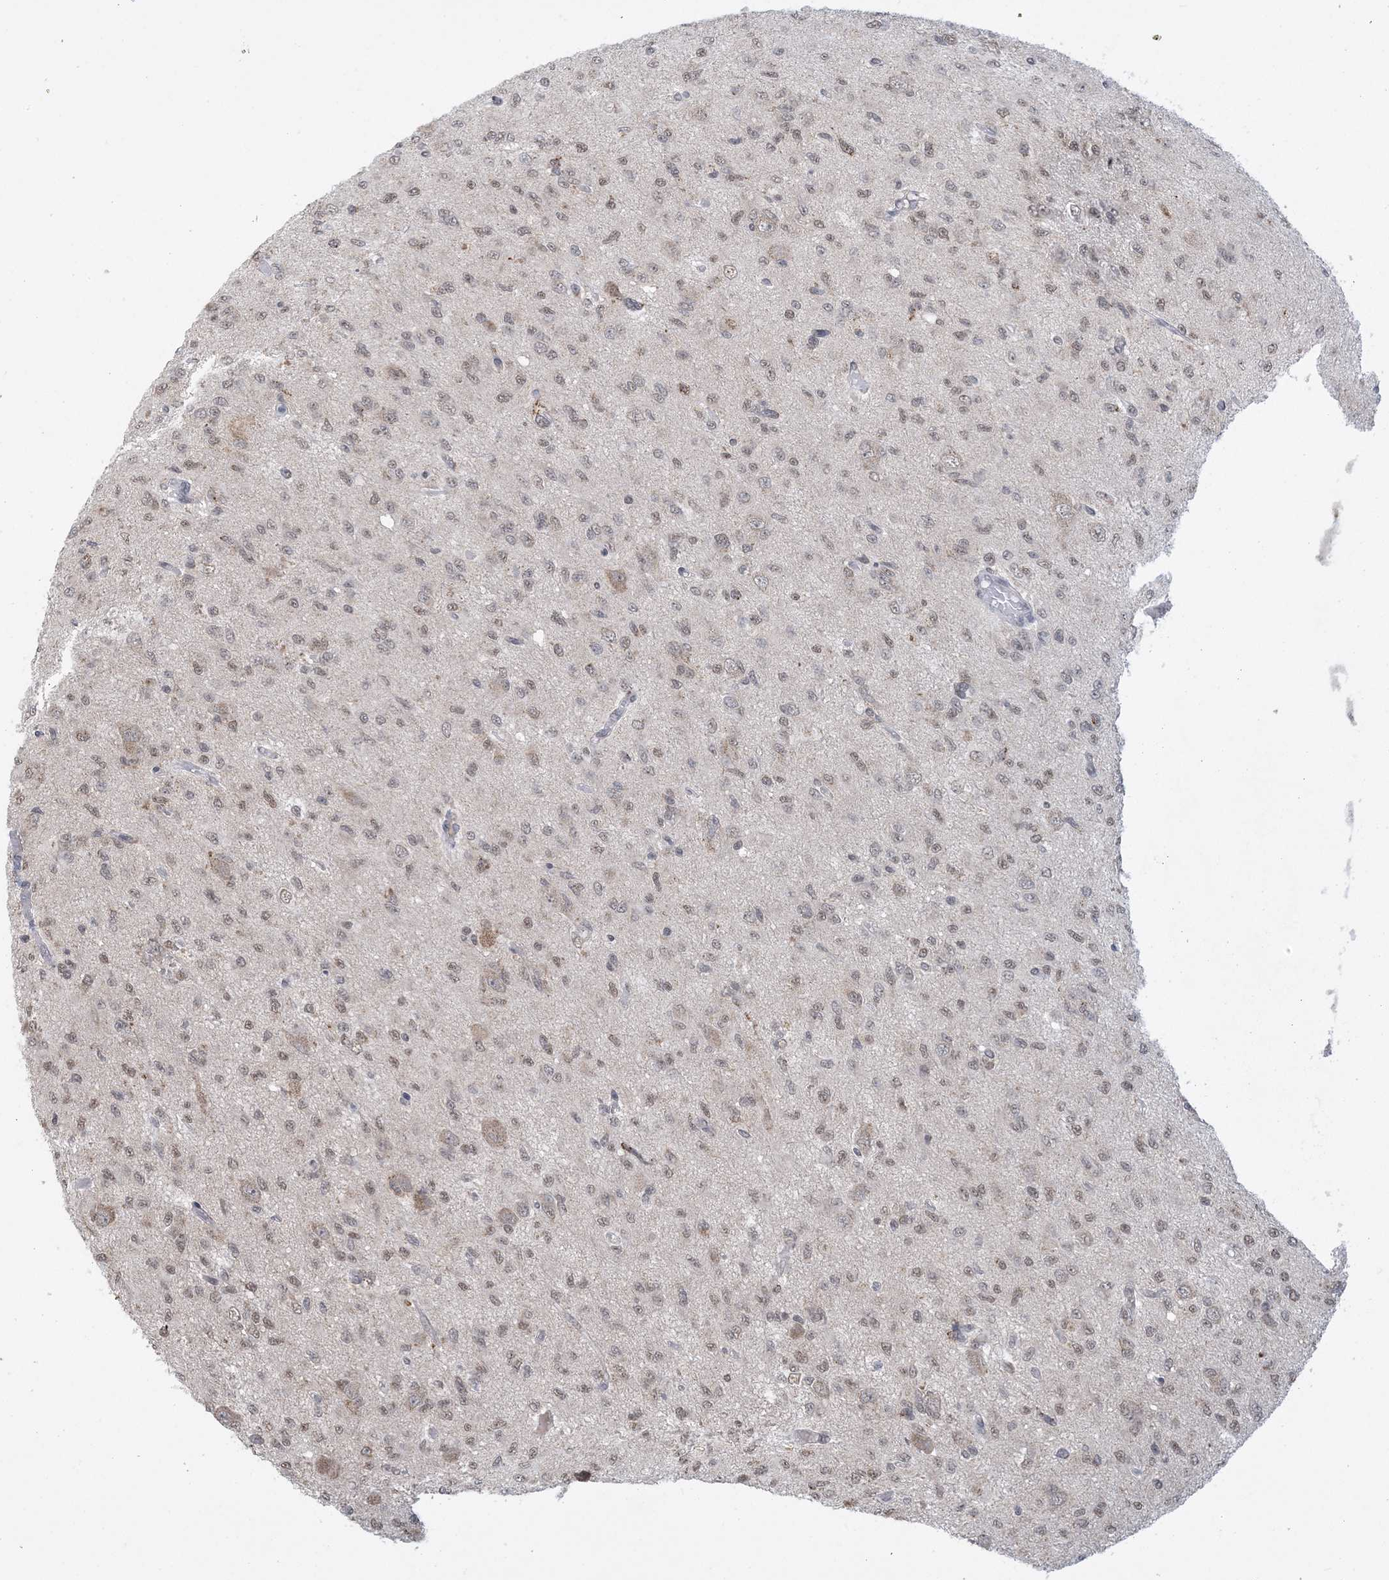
{"staining": {"intensity": "weak", "quantity": "25%-75%", "location": "cytoplasmic/membranous,nuclear"}, "tissue": "glioma", "cell_type": "Tumor cells", "image_type": "cancer", "snomed": [{"axis": "morphology", "description": "Glioma, malignant, High grade"}, {"axis": "topography", "description": "Brain"}], "caption": "IHC (DAB (3,3'-diaminobenzidine)) staining of human high-grade glioma (malignant) exhibits weak cytoplasmic/membranous and nuclear protein positivity in about 25%-75% of tumor cells.", "gene": "TRMT10C", "patient": {"sex": "female", "age": 59}}